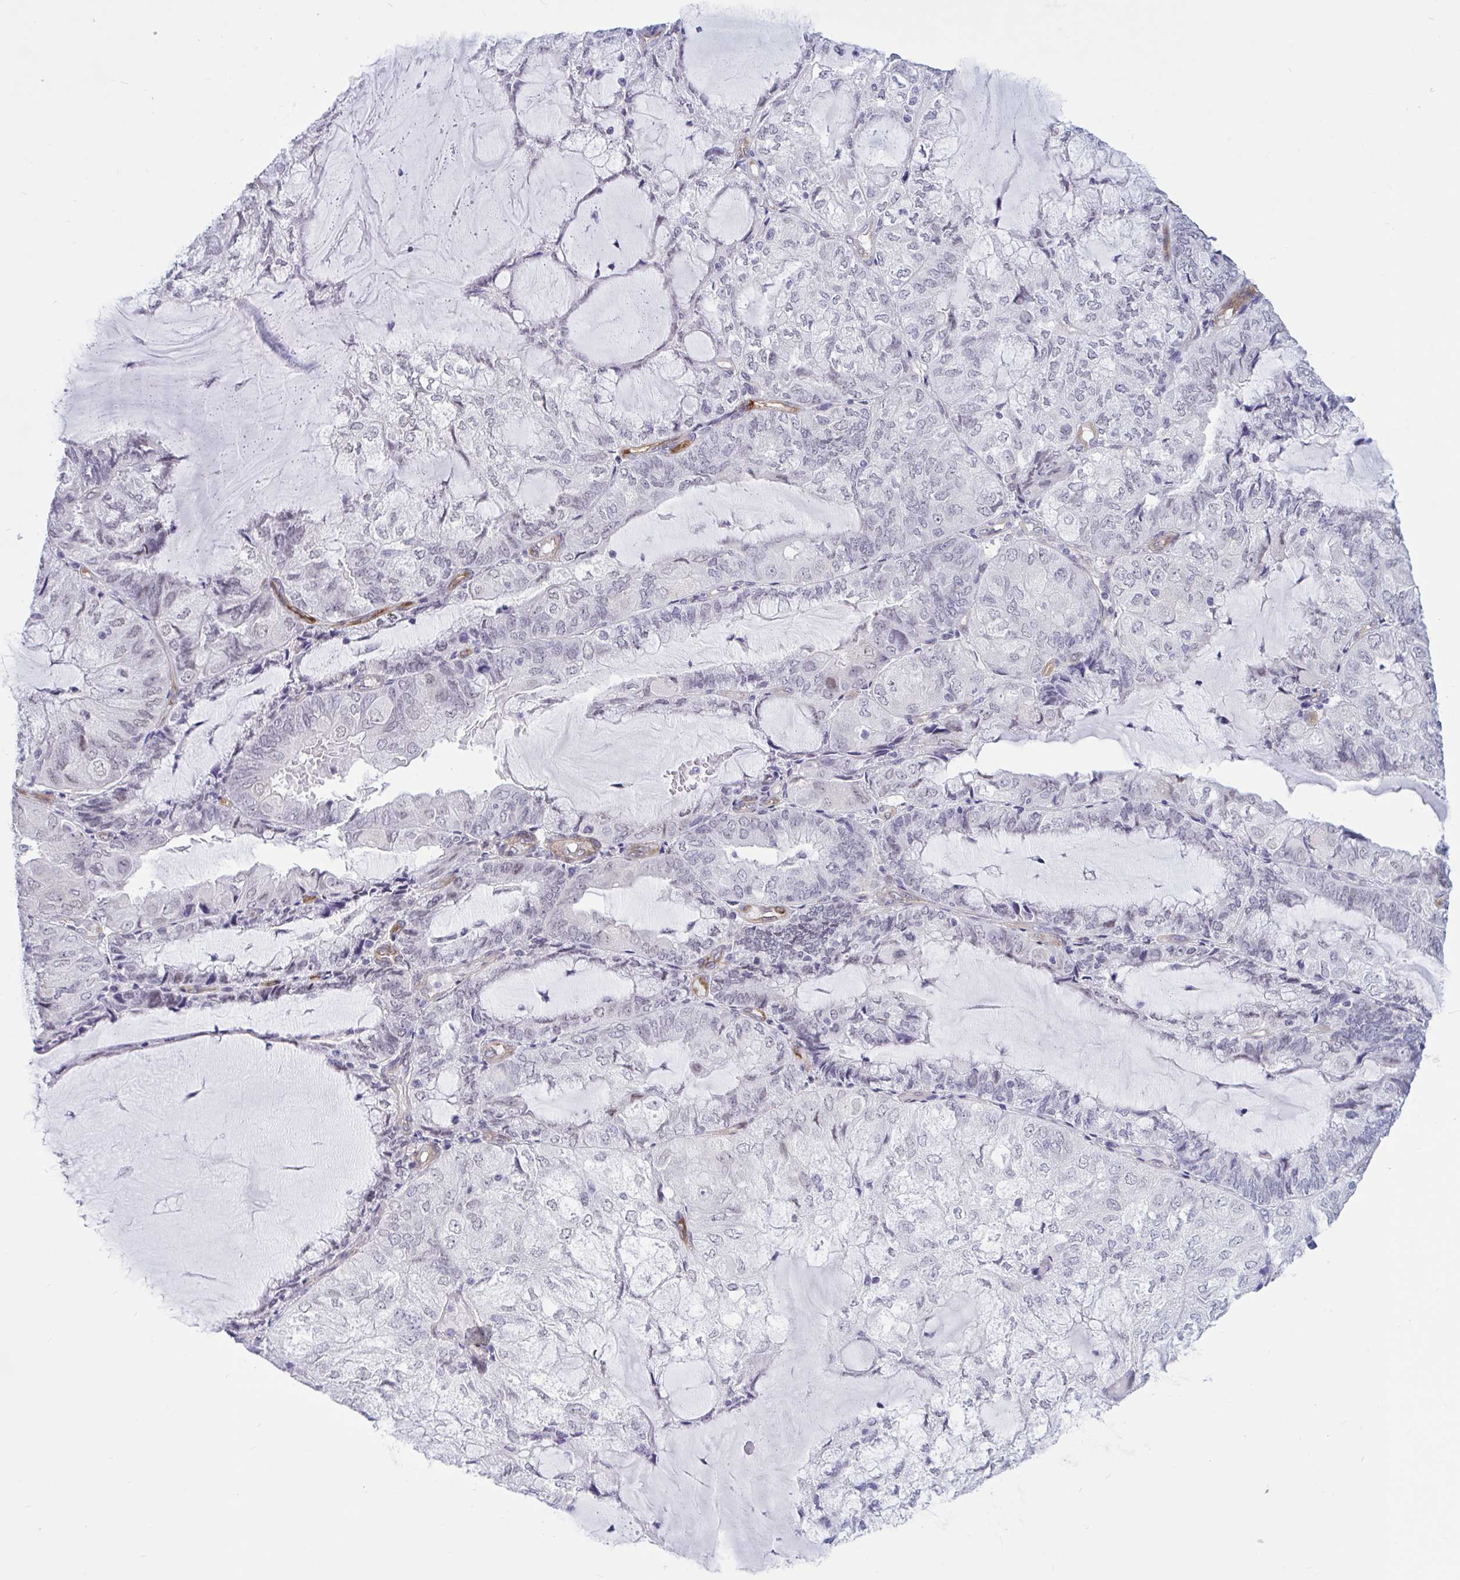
{"staining": {"intensity": "negative", "quantity": "none", "location": "none"}, "tissue": "endometrial cancer", "cell_type": "Tumor cells", "image_type": "cancer", "snomed": [{"axis": "morphology", "description": "Adenocarcinoma, NOS"}, {"axis": "topography", "description": "Endometrium"}], "caption": "An immunohistochemistry micrograph of endometrial cancer (adenocarcinoma) is shown. There is no staining in tumor cells of endometrial cancer (adenocarcinoma).", "gene": "EML1", "patient": {"sex": "female", "age": 81}}